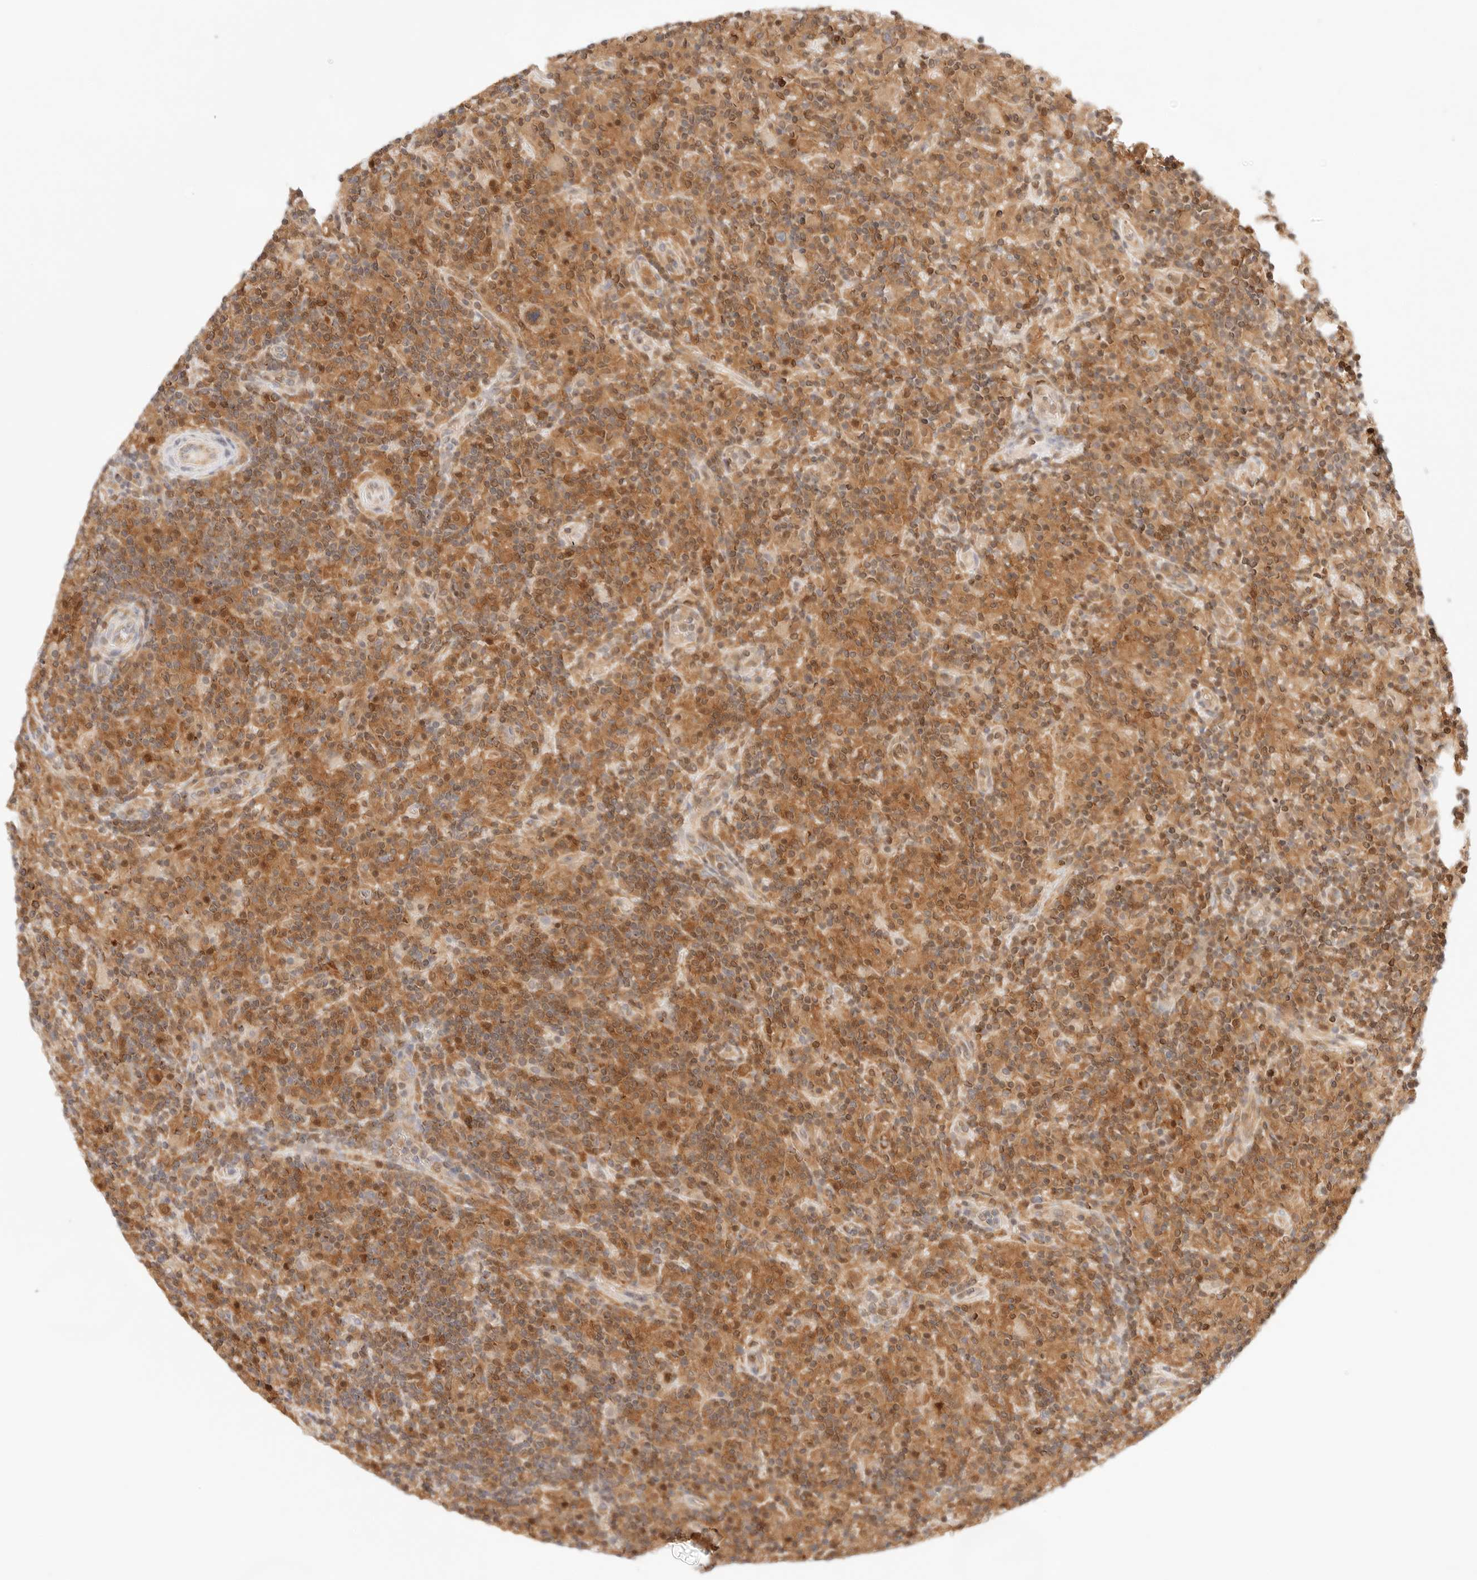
{"staining": {"intensity": "moderate", "quantity": ">75%", "location": "cytoplasmic/membranous"}, "tissue": "lymphoma", "cell_type": "Tumor cells", "image_type": "cancer", "snomed": [{"axis": "morphology", "description": "Hodgkin's disease, NOS"}, {"axis": "topography", "description": "Lymph node"}], "caption": "IHC micrograph of neoplastic tissue: human lymphoma stained using IHC demonstrates medium levels of moderate protein expression localized specifically in the cytoplasmic/membranous of tumor cells, appearing as a cytoplasmic/membranous brown color.", "gene": "COA6", "patient": {"sex": "male", "age": 70}}